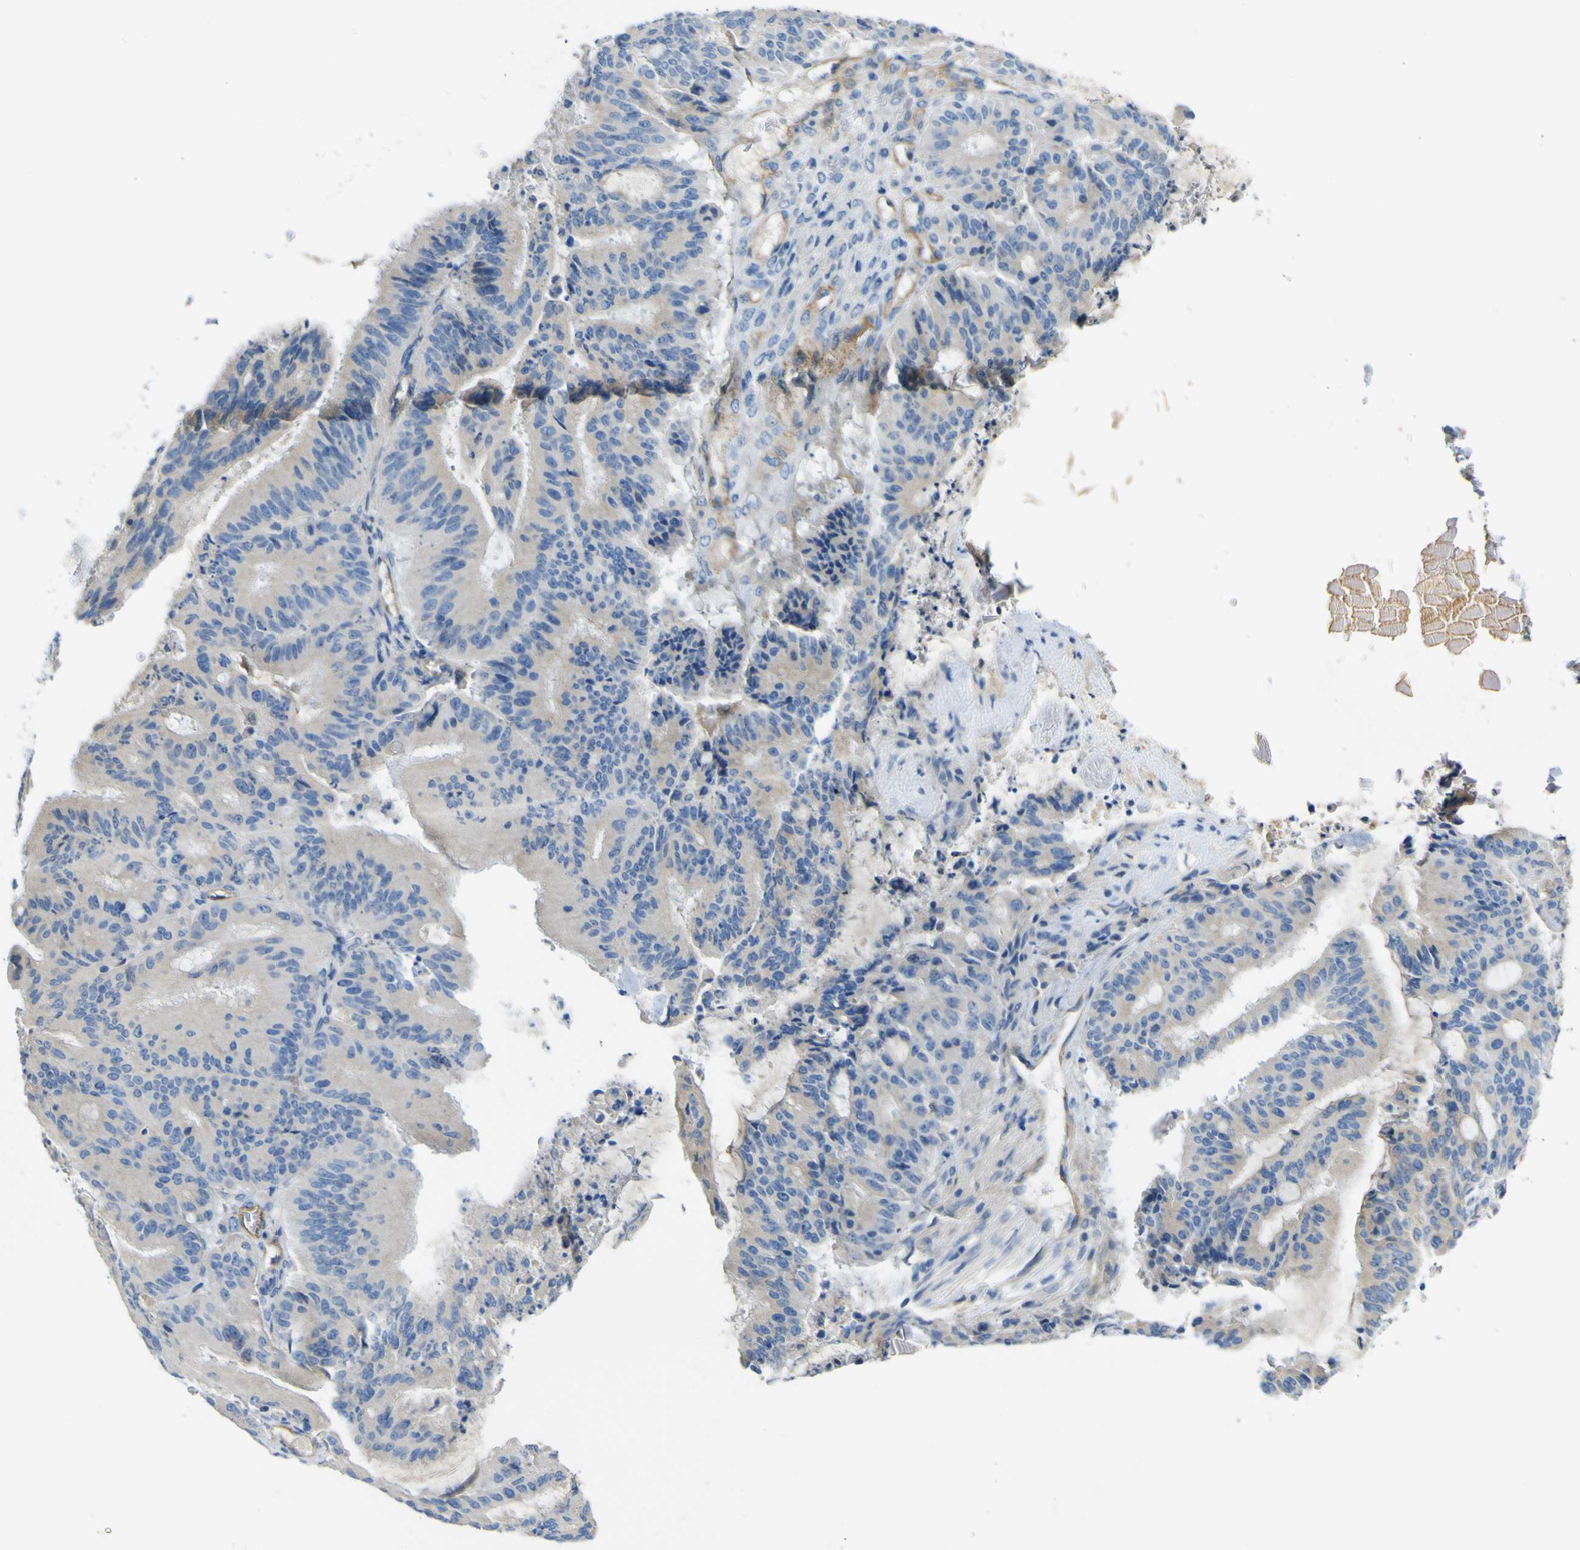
{"staining": {"intensity": "negative", "quantity": "none", "location": "none"}, "tissue": "liver cancer", "cell_type": "Tumor cells", "image_type": "cancer", "snomed": [{"axis": "morphology", "description": "Cholangiocarcinoma"}, {"axis": "topography", "description": "Liver"}], "caption": "DAB immunohistochemical staining of liver cancer shows no significant expression in tumor cells. (Stains: DAB (3,3'-diaminobenzidine) immunohistochemistry with hematoxylin counter stain, Microscopy: brightfield microscopy at high magnification).", "gene": "ADGRA2", "patient": {"sex": "female", "age": 73}}